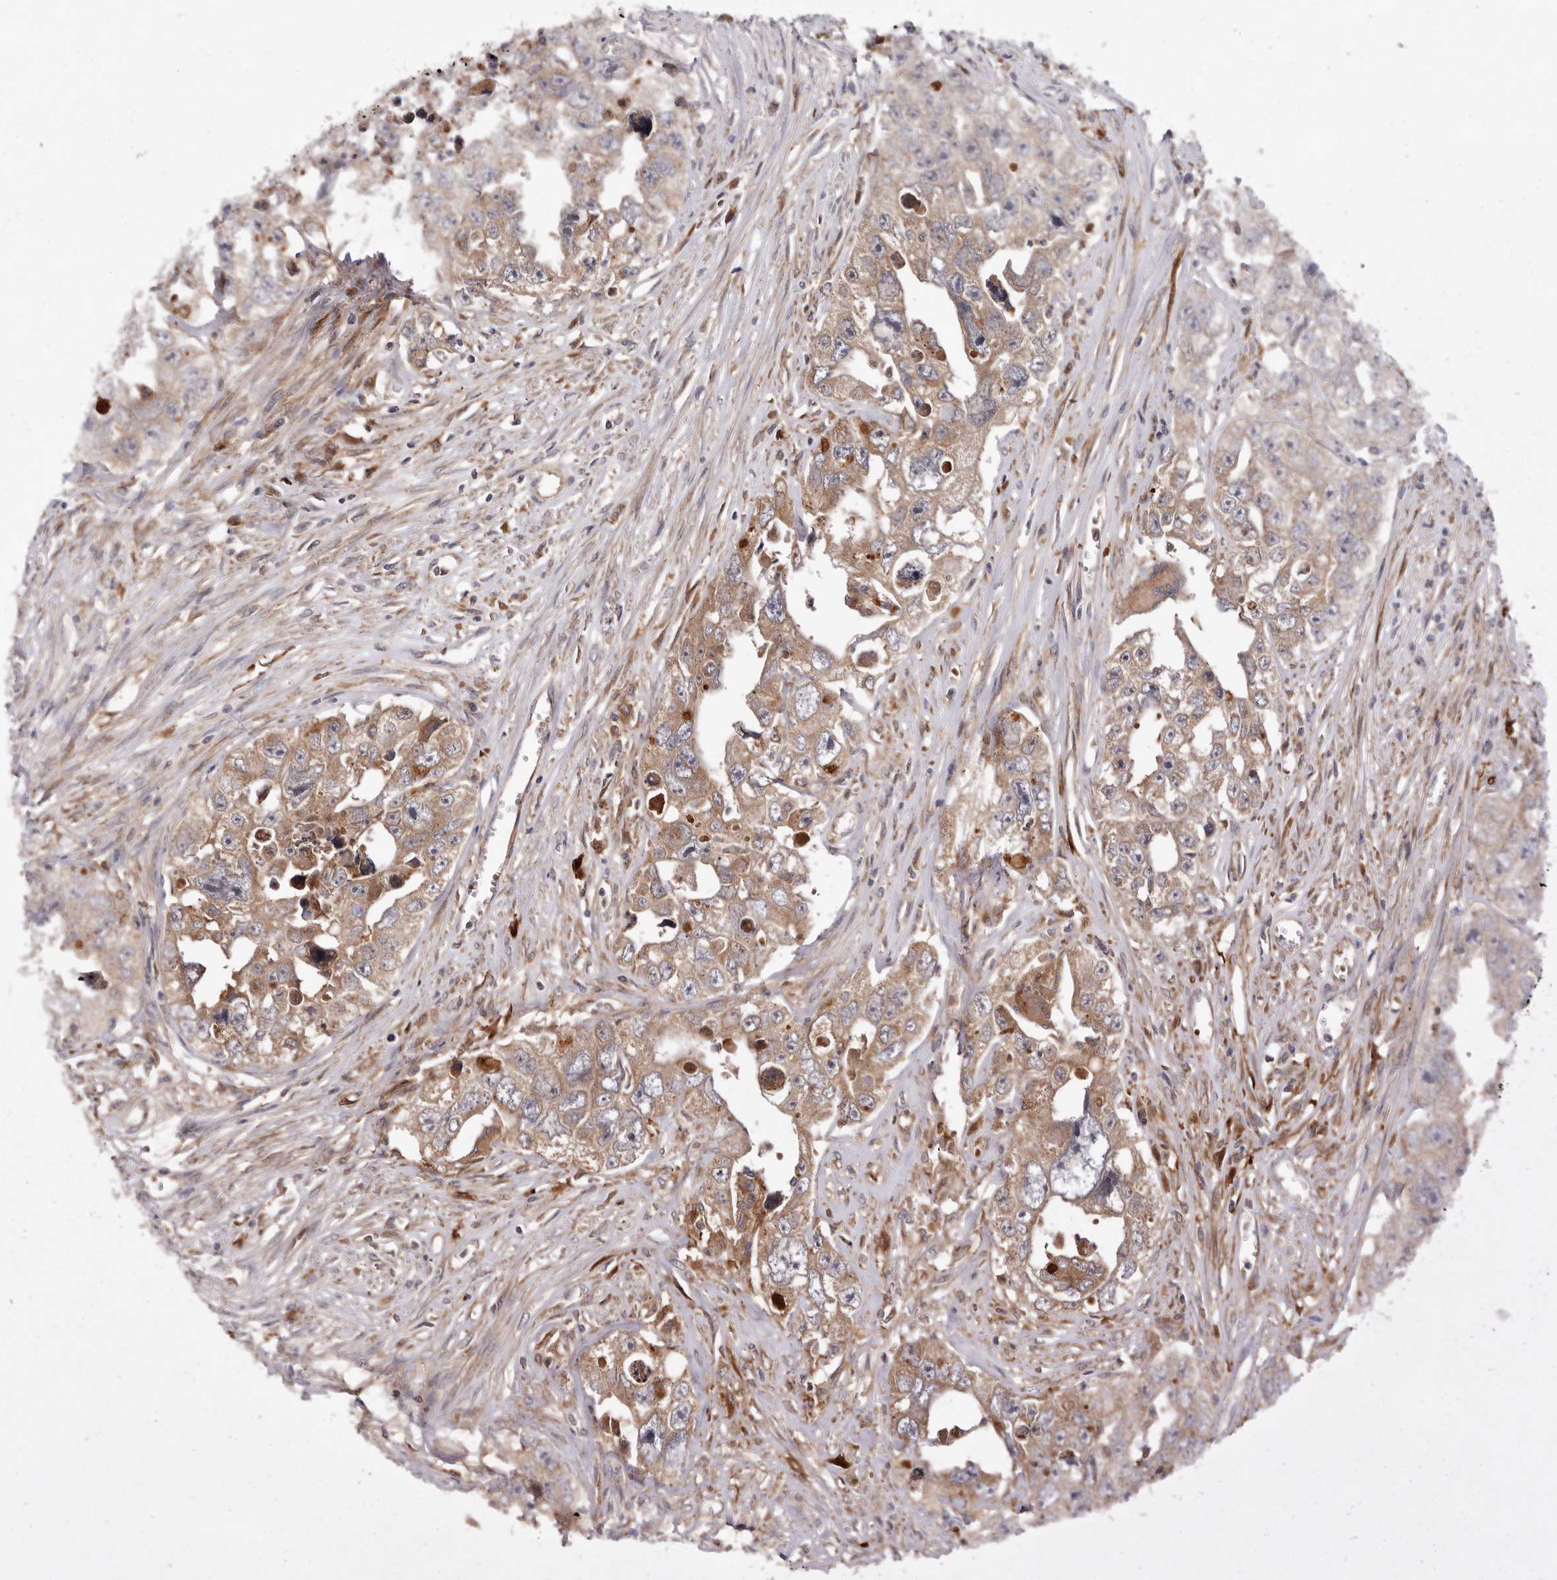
{"staining": {"intensity": "moderate", "quantity": ">75%", "location": "cytoplasmic/membranous"}, "tissue": "testis cancer", "cell_type": "Tumor cells", "image_type": "cancer", "snomed": [{"axis": "morphology", "description": "Seminoma, NOS"}, {"axis": "morphology", "description": "Carcinoma, Embryonal, NOS"}, {"axis": "topography", "description": "Testis"}], "caption": "Testis cancer was stained to show a protein in brown. There is medium levels of moderate cytoplasmic/membranous staining in approximately >75% of tumor cells.", "gene": "GOT1L1", "patient": {"sex": "male", "age": 43}}